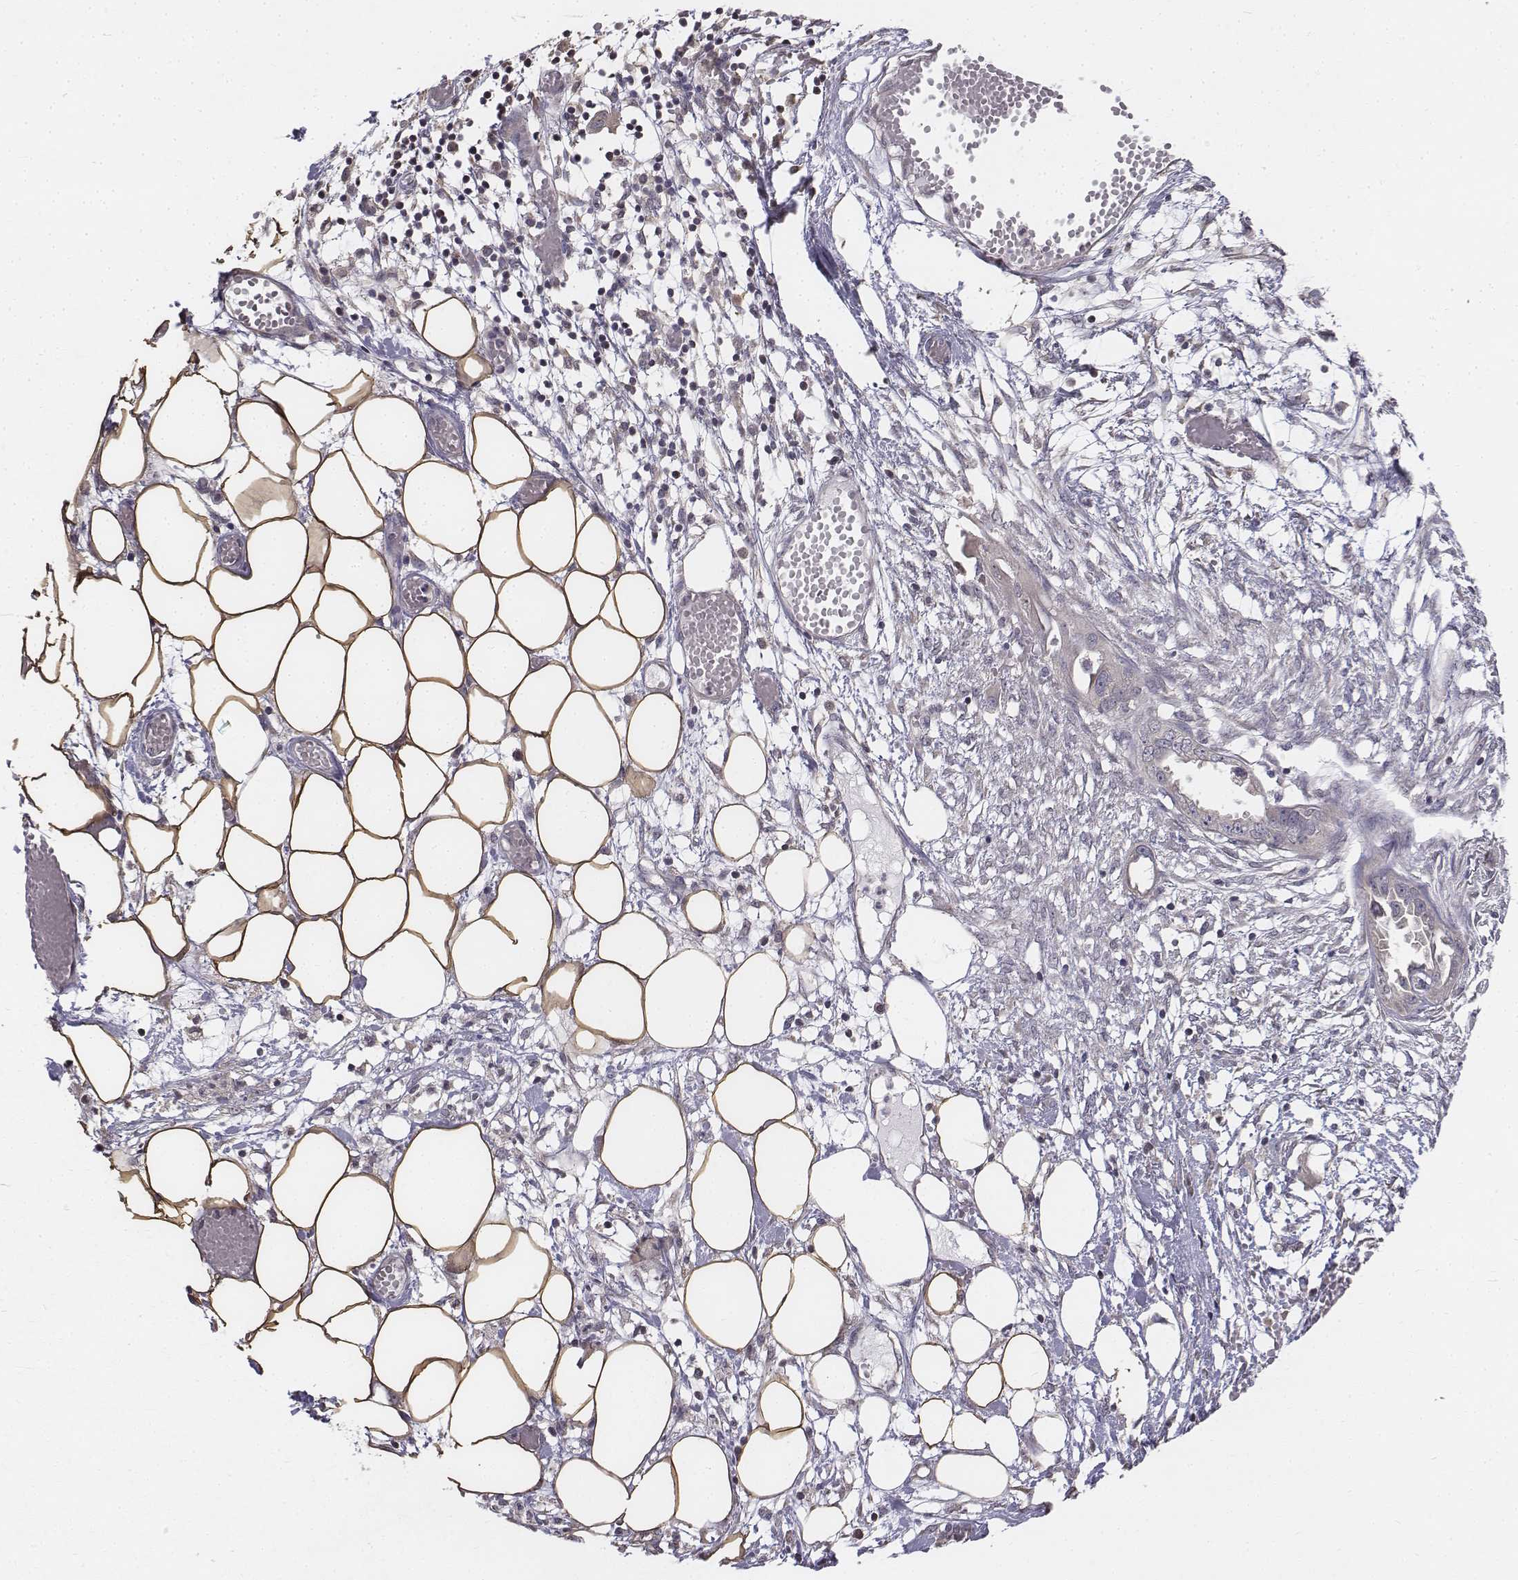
{"staining": {"intensity": "negative", "quantity": "none", "location": "none"}, "tissue": "endometrial cancer", "cell_type": "Tumor cells", "image_type": "cancer", "snomed": [{"axis": "morphology", "description": "Adenocarcinoma, NOS"}, {"axis": "morphology", "description": "Adenocarcinoma, metastatic, NOS"}, {"axis": "topography", "description": "Adipose tissue"}, {"axis": "topography", "description": "Endometrium"}], "caption": "The immunohistochemistry image has no significant positivity in tumor cells of endometrial cancer (metastatic adenocarcinoma) tissue. (DAB (3,3'-diaminobenzidine) IHC with hematoxylin counter stain).", "gene": "PENK", "patient": {"sex": "female", "age": 67}}